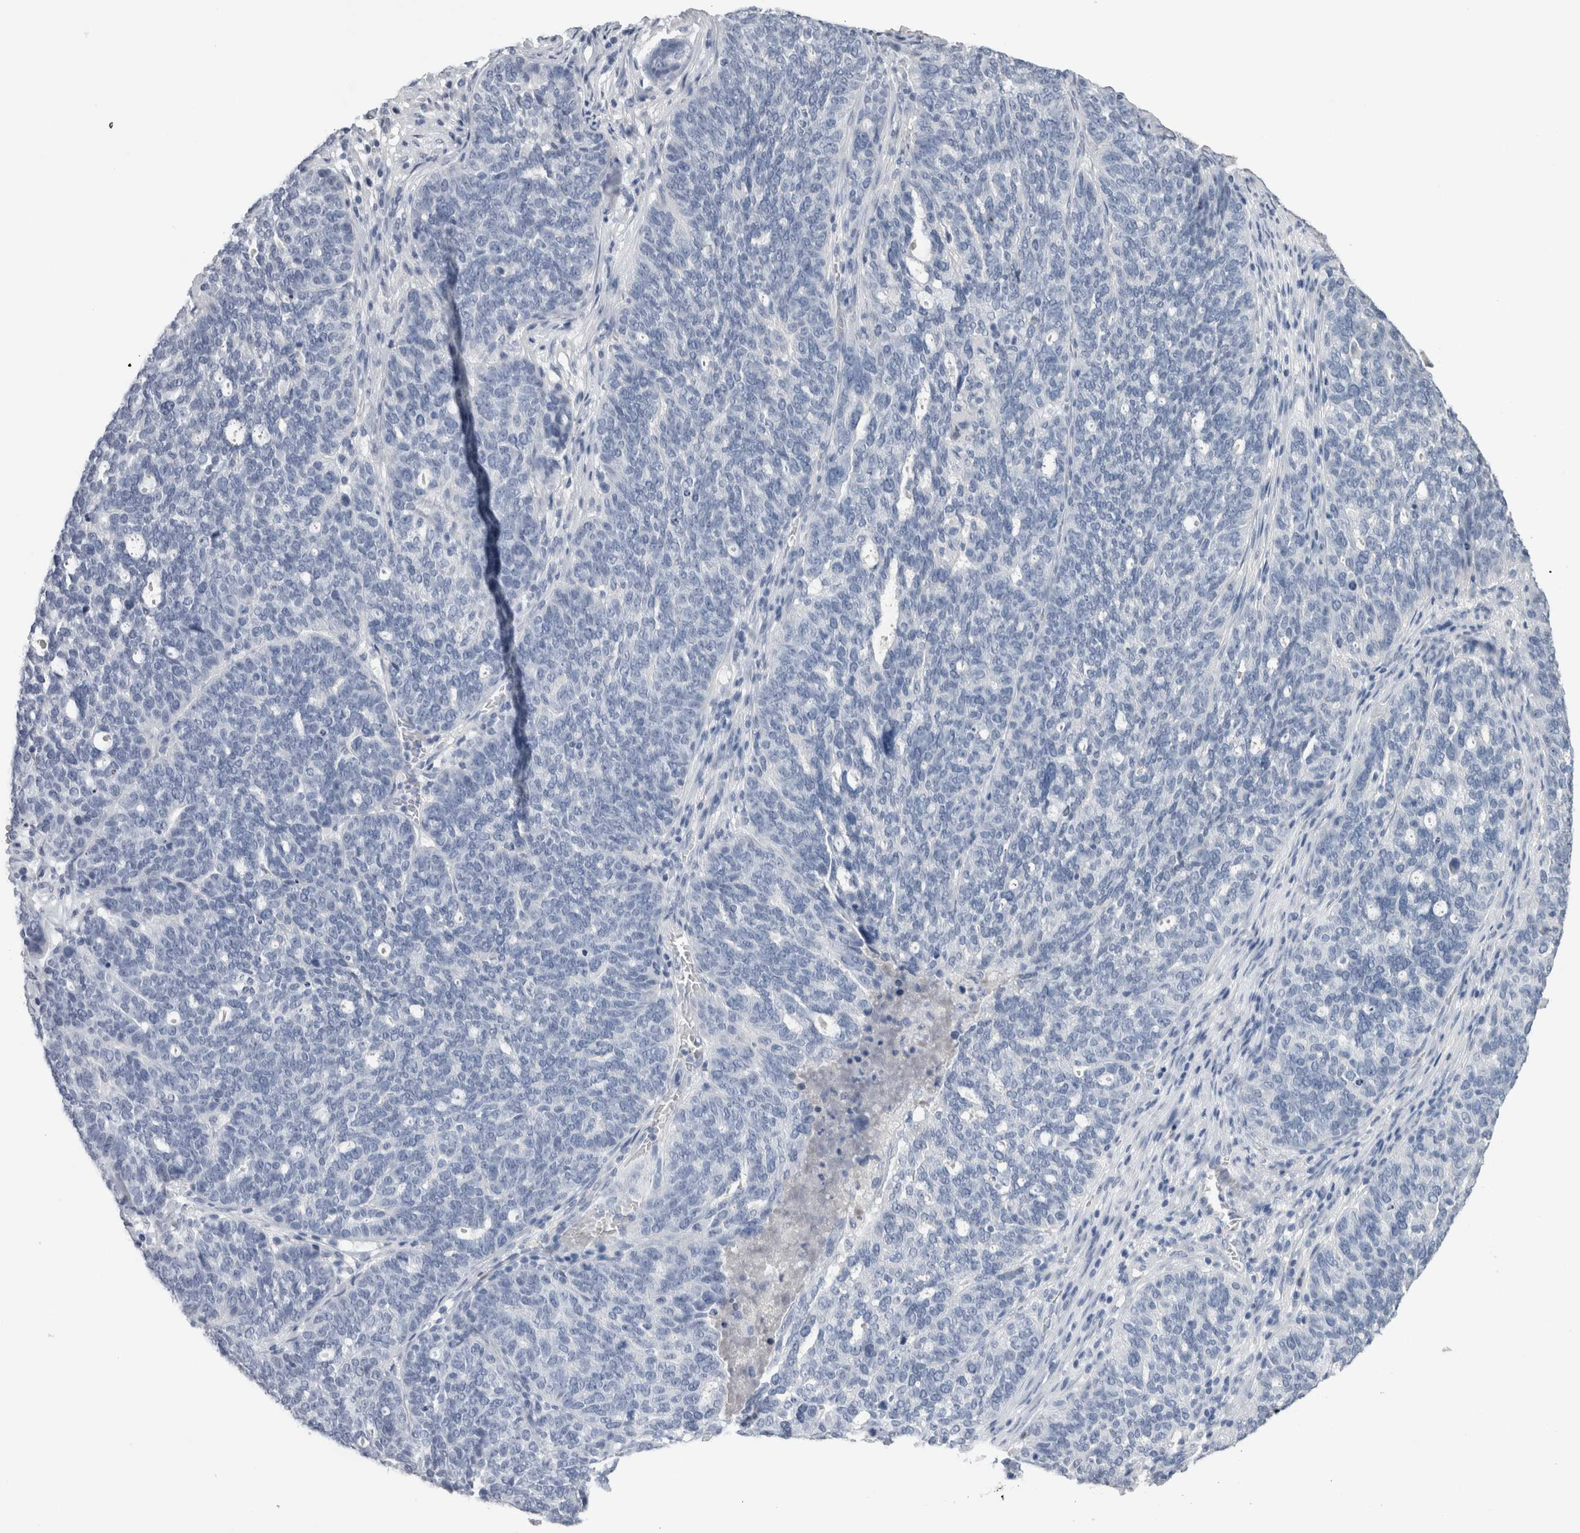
{"staining": {"intensity": "negative", "quantity": "none", "location": "none"}, "tissue": "ovarian cancer", "cell_type": "Tumor cells", "image_type": "cancer", "snomed": [{"axis": "morphology", "description": "Cystadenocarcinoma, serous, NOS"}, {"axis": "topography", "description": "Ovary"}], "caption": "High power microscopy histopathology image of an immunohistochemistry (IHC) image of ovarian cancer (serous cystadenocarcinoma), revealing no significant positivity in tumor cells.", "gene": "FABP4", "patient": {"sex": "female", "age": 59}}